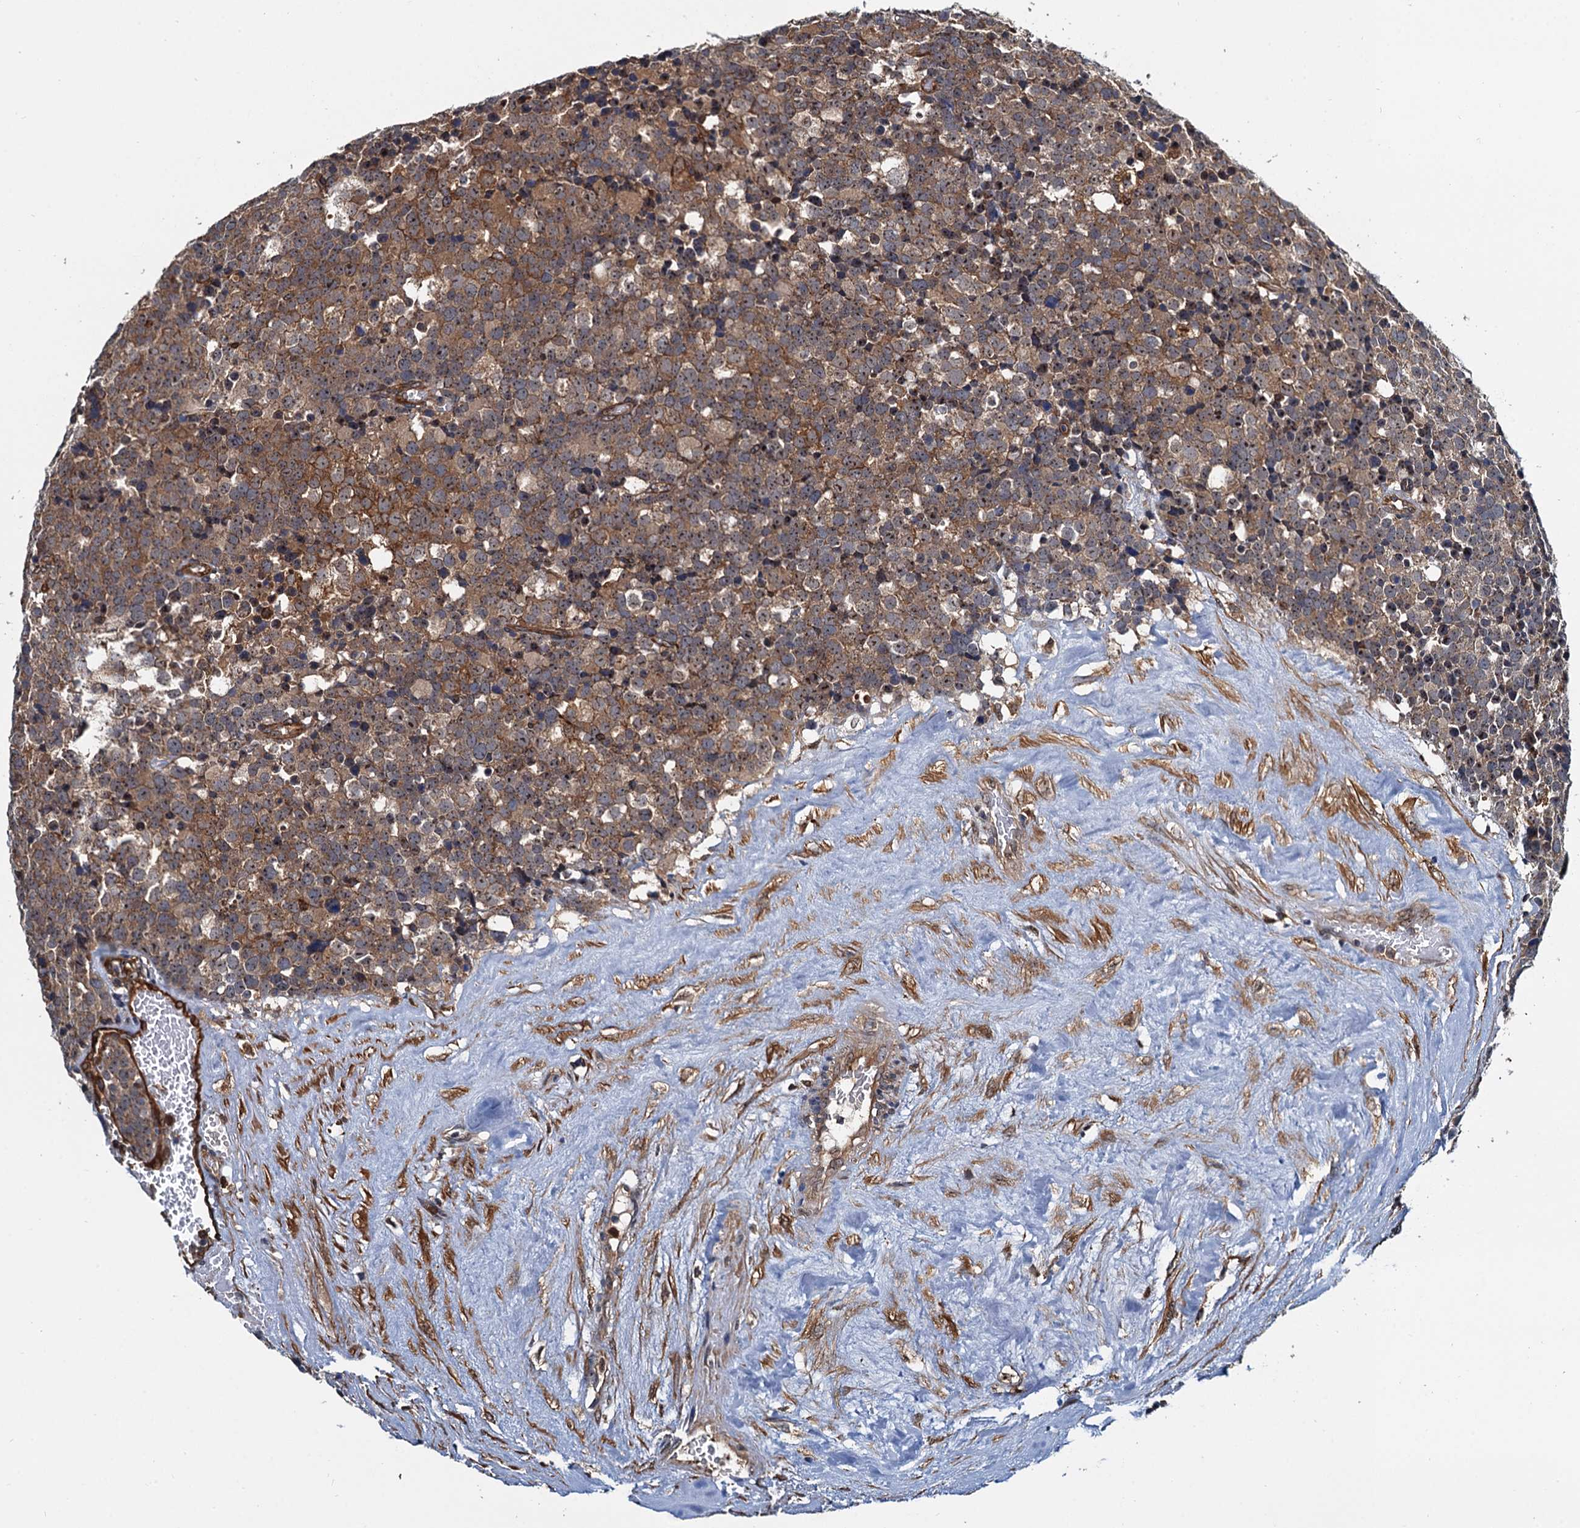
{"staining": {"intensity": "moderate", "quantity": ">75%", "location": "cytoplasmic/membranous"}, "tissue": "testis cancer", "cell_type": "Tumor cells", "image_type": "cancer", "snomed": [{"axis": "morphology", "description": "Seminoma, NOS"}, {"axis": "topography", "description": "Testis"}], "caption": "Moderate cytoplasmic/membranous protein staining is identified in approximately >75% of tumor cells in testis cancer. (Stains: DAB (3,3'-diaminobenzidine) in brown, nuclei in blue, Microscopy: brightfield microscopy at high magnification).", "gene": "USP6NL", "patient": {"sex": "male", "age": 71}}